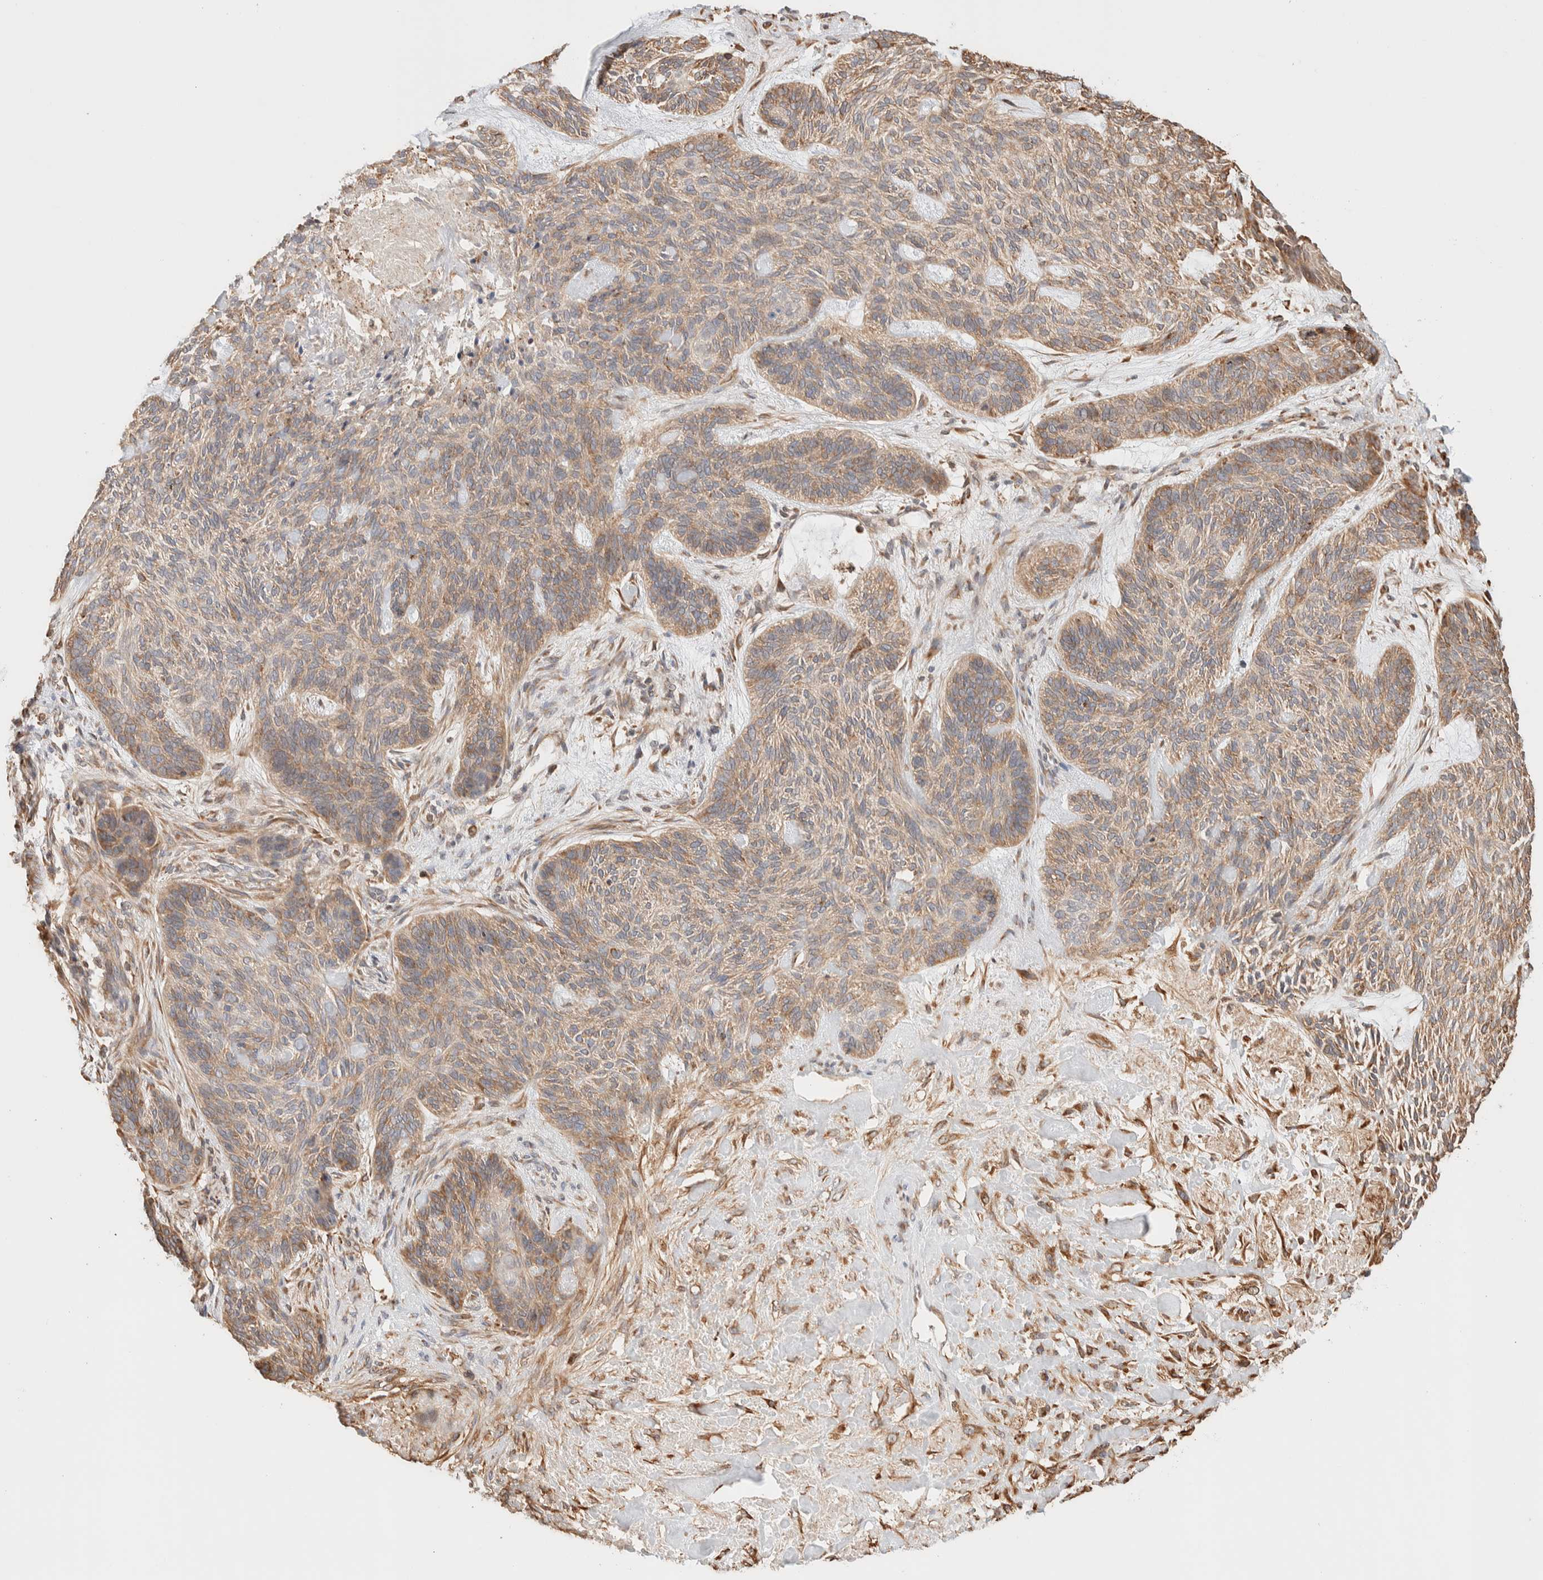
{"staining": {"intensity": "moderate", "quantity": ">75%", "location": "cytoplasmic/membranous"}, "tissue": "skin cancer", "cell_type": "Tumor cells", "image_type": "cancer", "snomed": [{"axis": "morphology", "description": "Basal cell carcinoma"}, {"axis": "topography", "description": "Skin"}], "caption": "Protein expression analysis of skin cancer shows moderate cytoplasmic/membranous staining in about >75% of tumor cells.", "gene": "INTS1", "patient": {"sex": "male", "age": 55}}